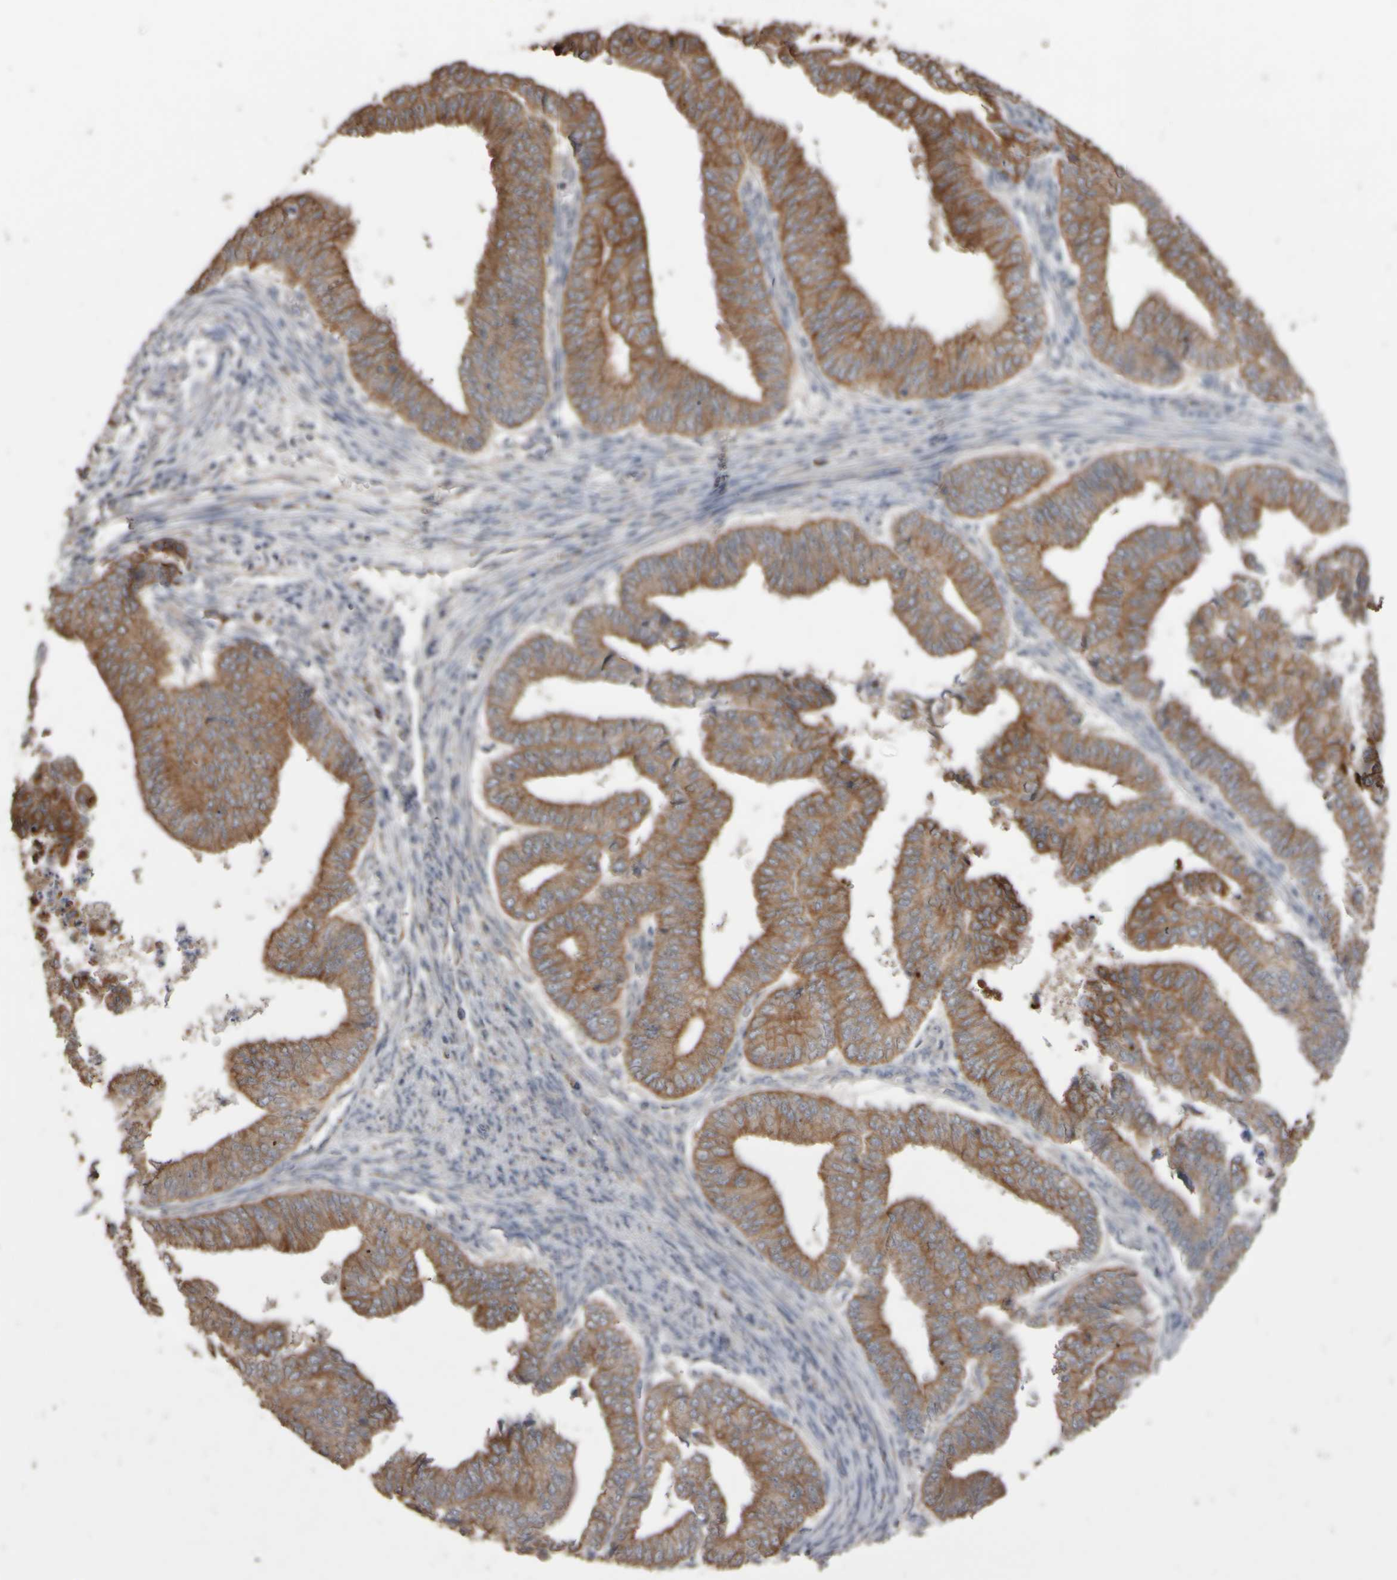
{"staining": {"intensity": "moderate", "quantity": ">75%", "location": "cytoplasmic/membranous"}, "tissue": "endometrial cancer", "cell_type": "Tumor cells", "image_type": "cancer", "snomed": [{"axis": "morphology", "description": "Polyp, NOS"}, {"axis": "morphology", "description": "Adenocarcinoma, NOS"}, {"axis": "morphology", "description": "Adenoma, NOS"}, {"axis": "topography", "description": "Endometrium"}], "caption": "Endometrial cancer (polyp) tissue demonstrates moderate cytoplasmic/membranous expression in about >75% of tumor cells, visualized by immunohistochemistry. (IHC, brightfield microscopy, high magnification).", "gene": "EPHX2", "patient": {"sex": "female", "age": 79}}